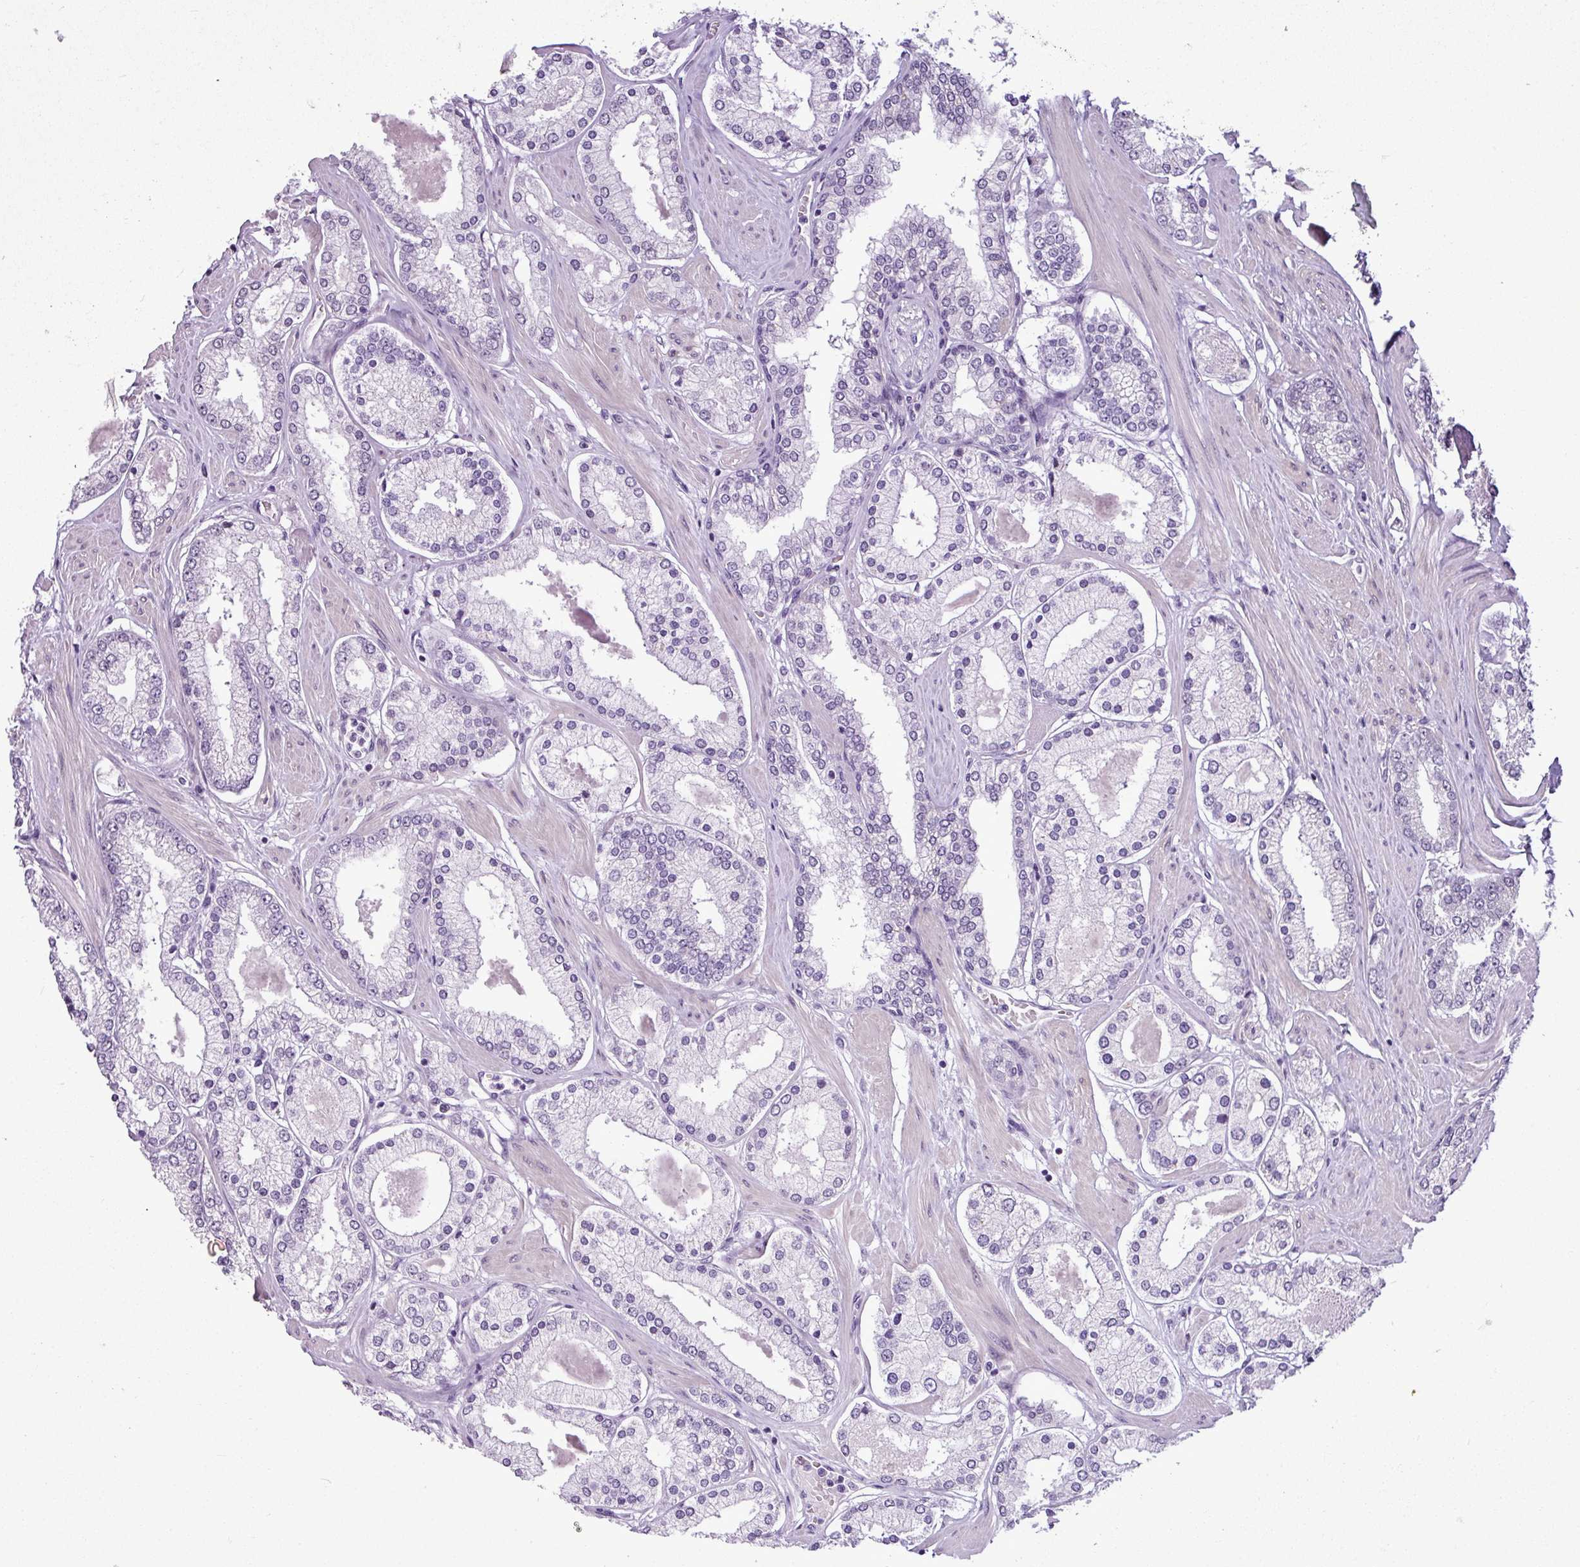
{"staining": {"intensity": "negative", "quantity": "none", "location": "none"}, "tissue": "prostate cancer", "cell_type": "Tumor cells", "image_type": "cancer", "snomed": [{"axis": "morphology", "description": "Adenocarcinoma, Low grade"}, {"axis": "topography", "description": "Prostate"}], "caption": "Tumor cells show no significant staining in prostate adenocarcinoma (low-grade).", "gene": "UTP18", "patient": {"sex": "male", "age": 42}}